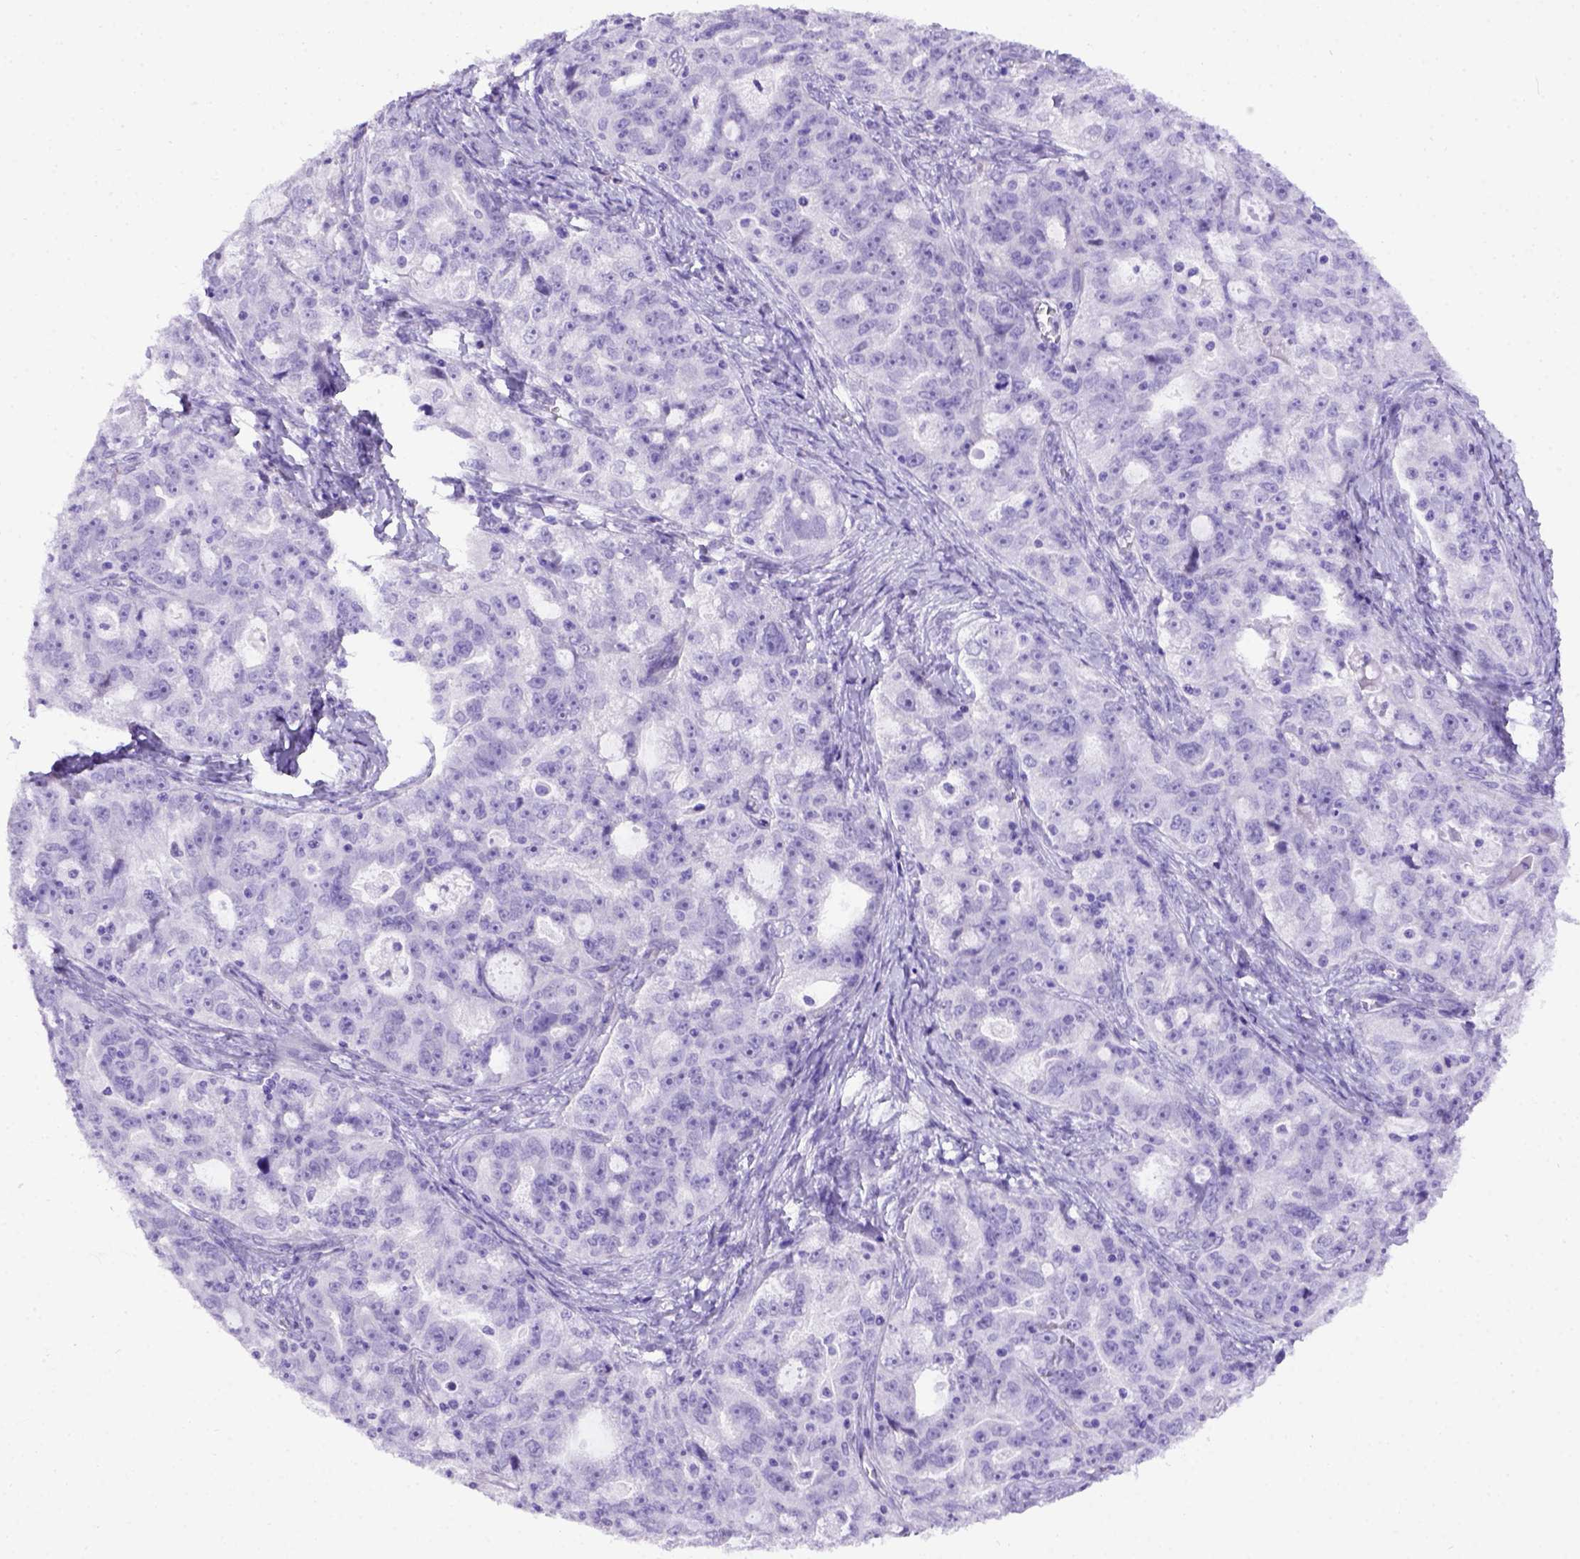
{"staining": {"intensity": "negative", "quantity": "none", "location": "none"}, "tissue": "ovarian cancer", "cell_type": "Tumor cells", "image_type": "cancer", "snomed": [{"axis": "morphology", "description": "Cystadenocarcinoma, serous, NOS"}, {"axis": "topography", "description": "Ovary"}], "caption": "An immunohistochemistry (IHC) photomicrograph of serous cystadenocarcinoma (ovarian) is shown. There is no staining in tumor cells of serous cystadenocarcinoma (ovarian).", "gene": "ADAM12", "patient": {"sex": "female", "age": 51}}